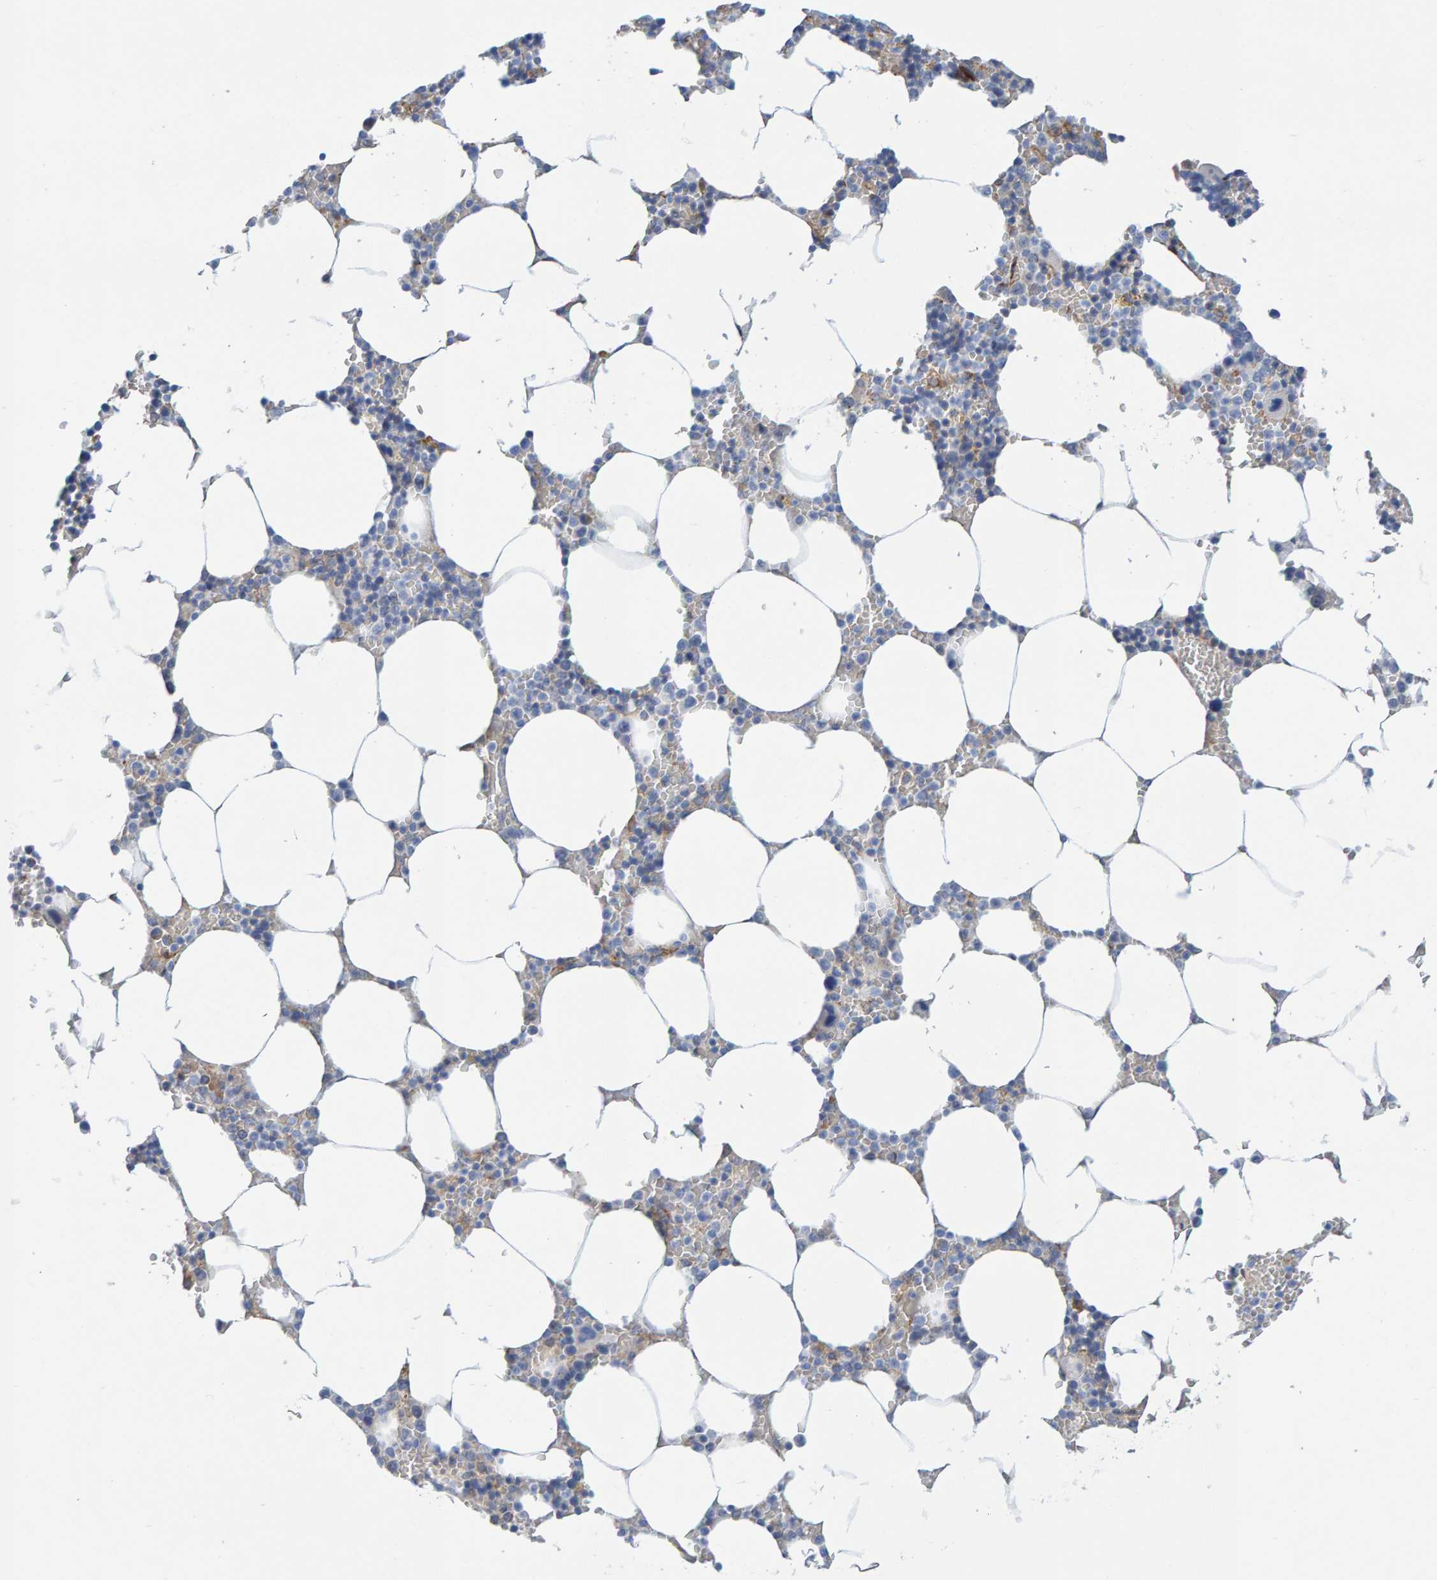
{"staining": {"intensity": "moderate", "quantity": "<25%", "location": "cytoplasmic/membranous"}, "tissue": "bone marrow", "cell_type": "Hematopoietic cells", "image_type": "normal", "snomed": [{"axis": "morphology", "description": "Normal tissue, NOS"}, {"axis": "topography", "description": "Bone marrow"}], "caption": "Immunohistochemical staining of normal bone marrow demonstrates low levels of moderate cytoplasmic/membranous positivity in approximately <25% of hematopoietic cells.", "gene": "MMP16", "patient": {"sex": "male", "age": 70}}